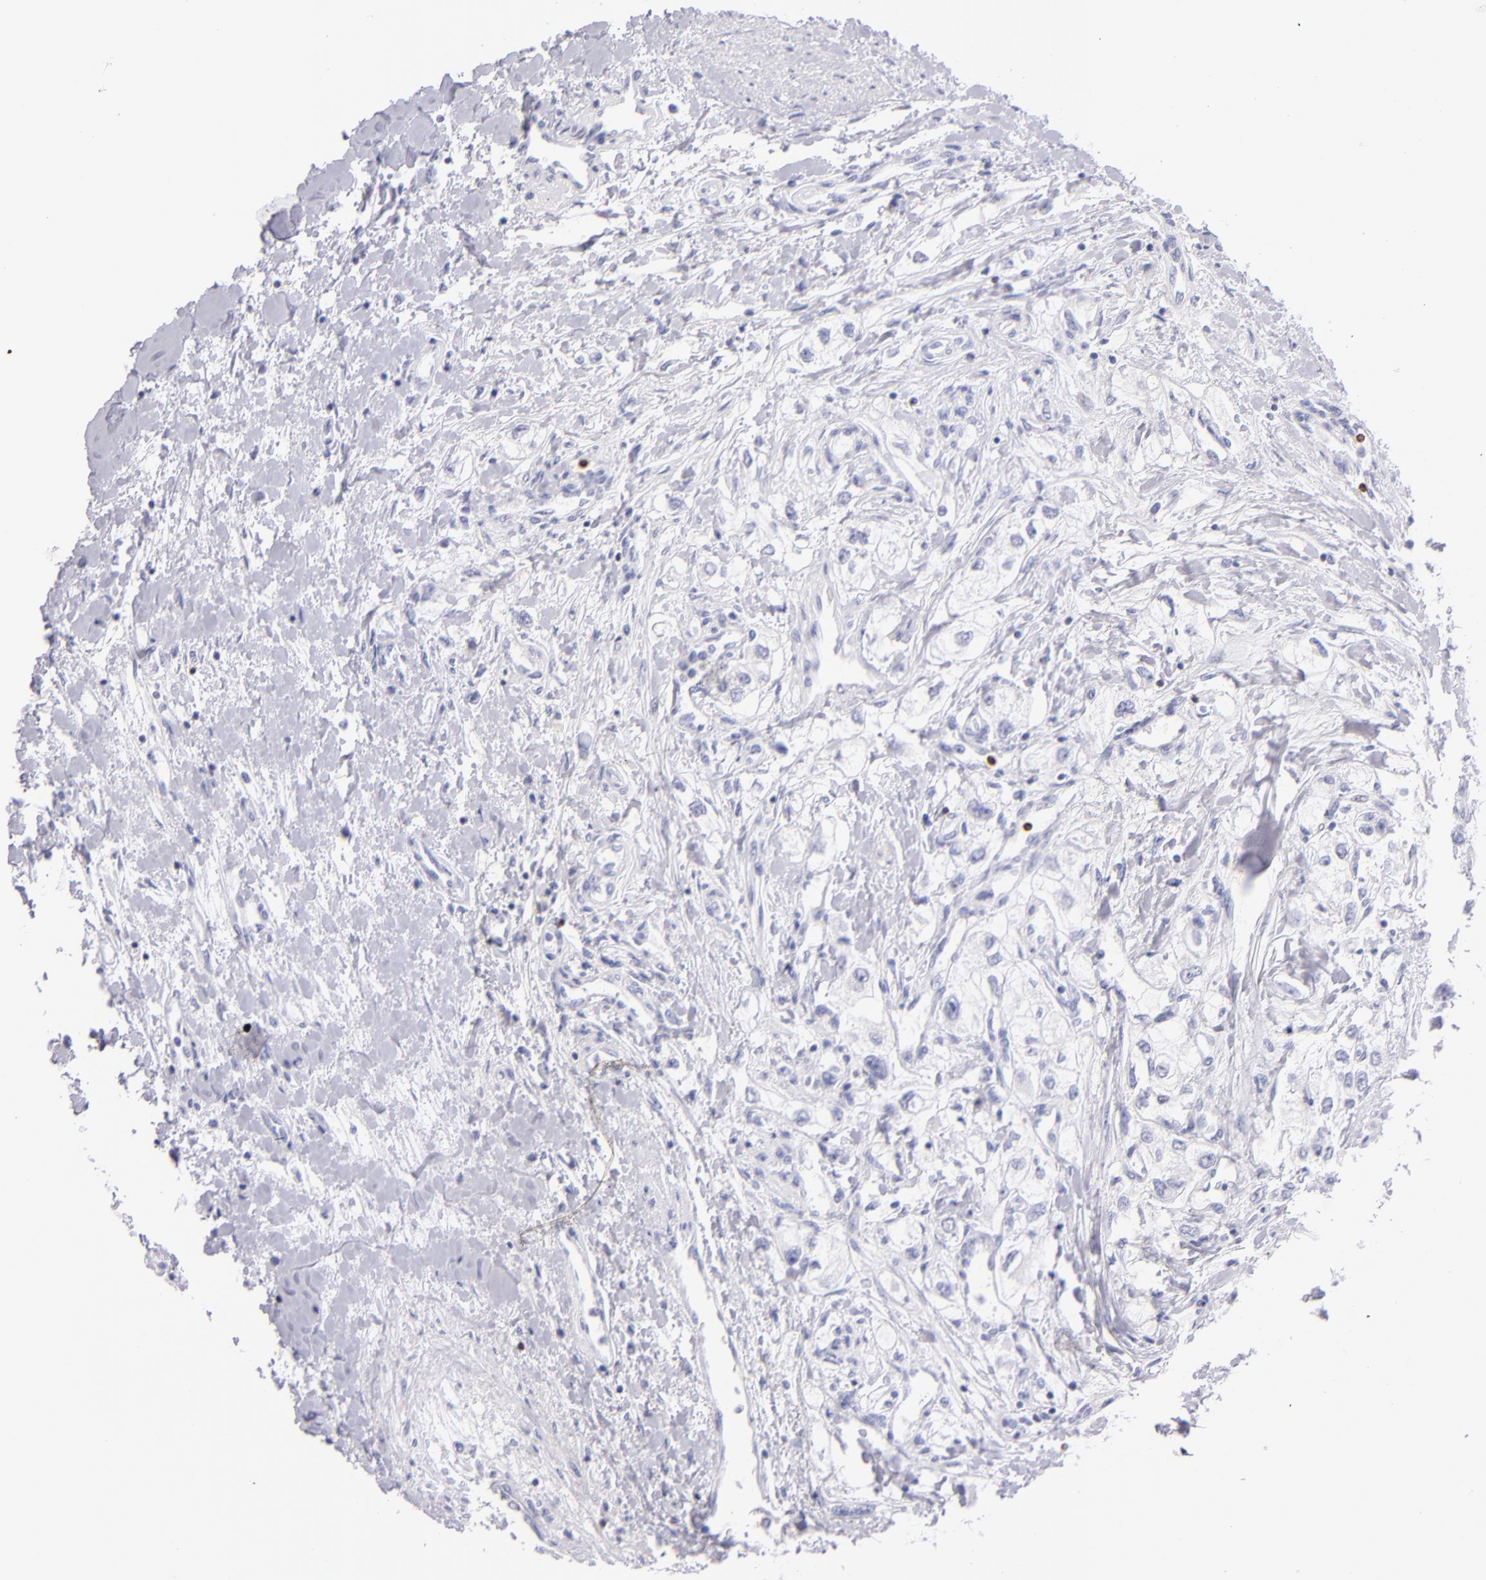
{"staining": {"intensity": "negative", "quantity": "none", "location": "none"}, "tissue": "renal cancer", "cell_type": "Tumor cells", "image_type": "cancer", "snomed": [{"axis": "morphology", "description": "Adenocarcinoma, NOS"}, {"axis": "topography", "description": "Kidney"}], "caption": "A high-resolution micrograph shows immunohistochemistry staining of adenocarcinoma (renal), which shows no significant staining in tumor cells. Nuclei are stained in blue.", "gene": "PRF1", "patient": {"sex": "male", "age": 57}}